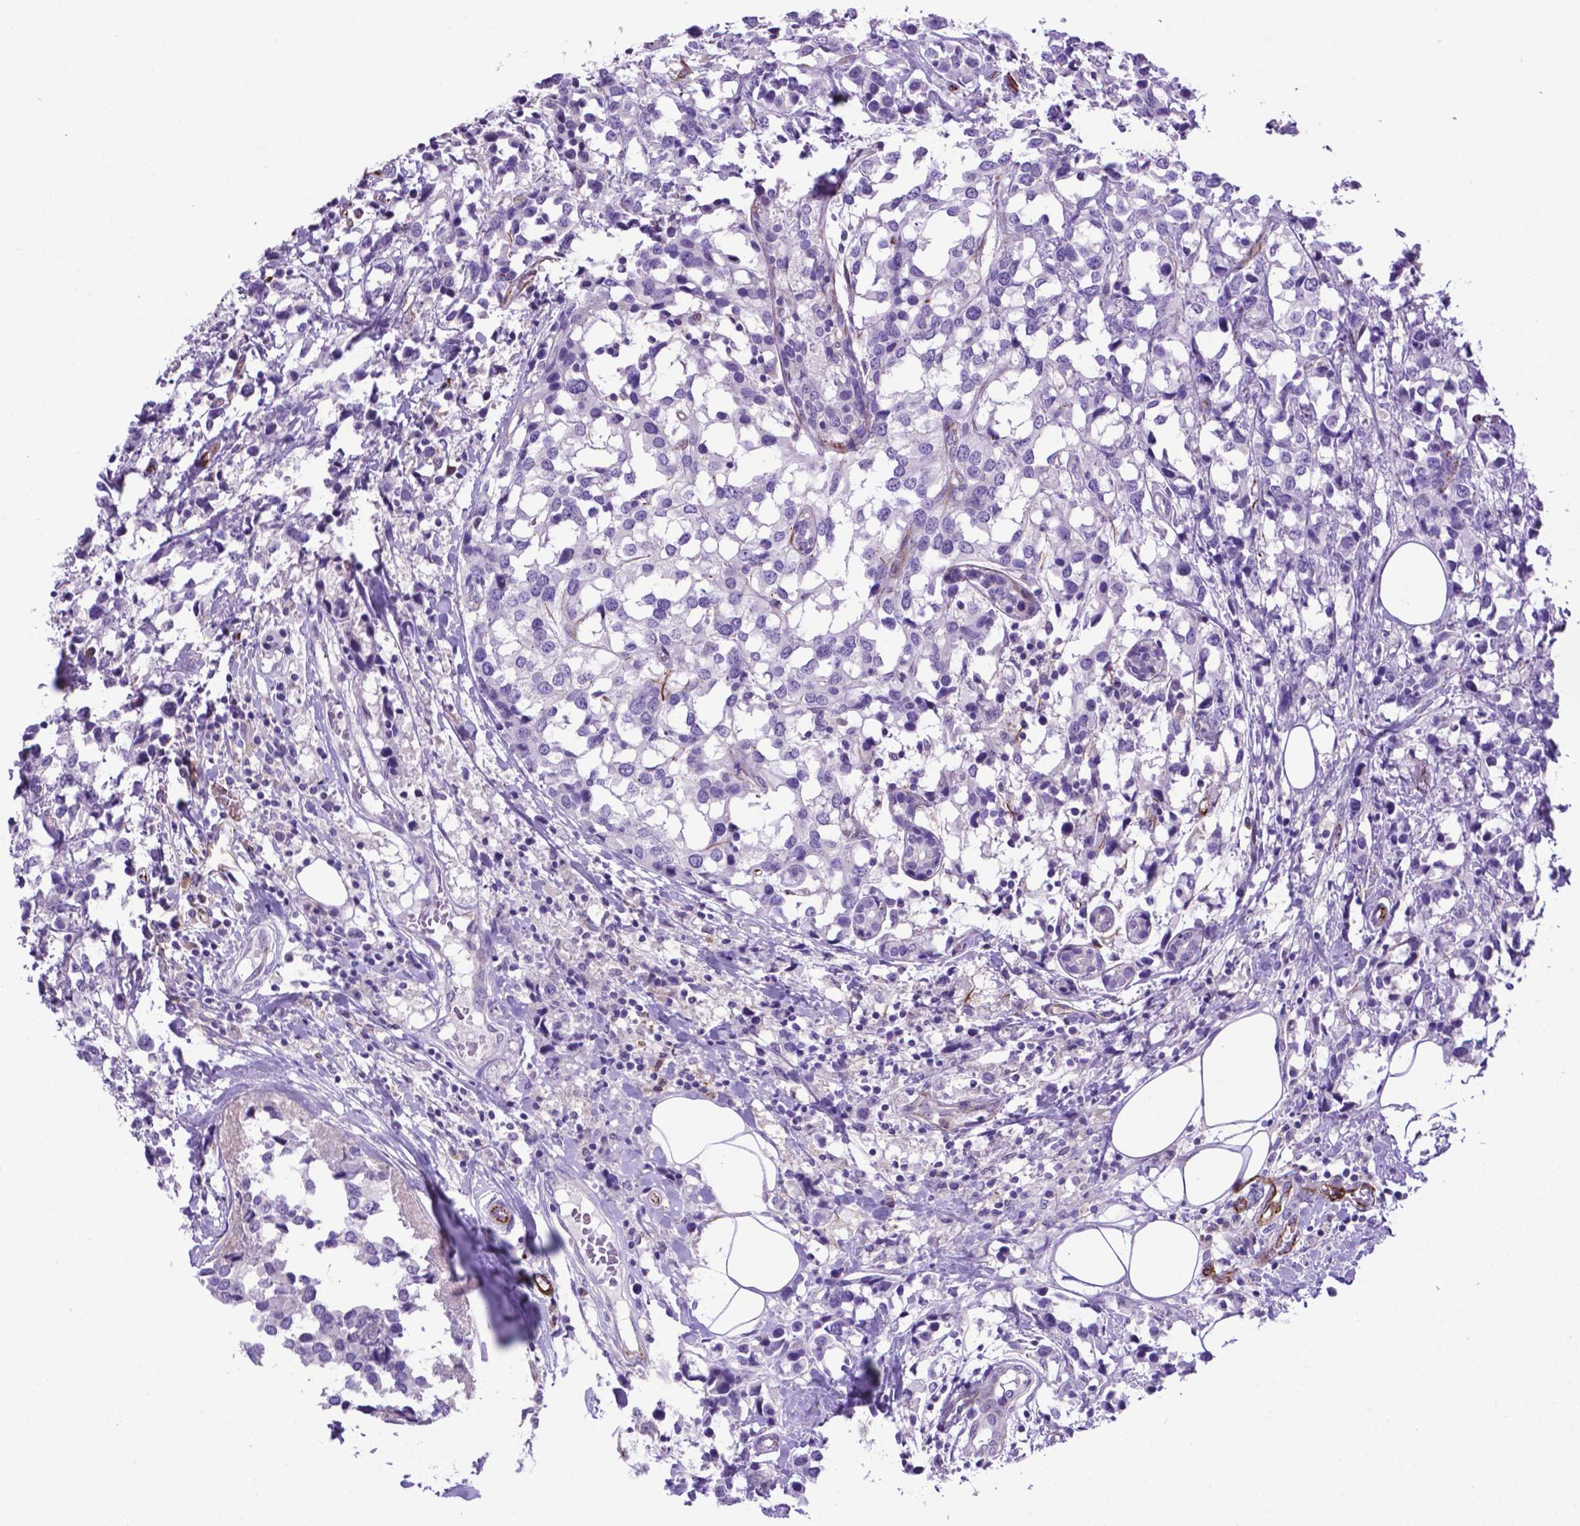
{"staining": {"intensity": "negative", "quantity": "none", "location": "none"}, "tissue": "breast cancer", "cell_type": "Tumor cells", "image_type": "cancer", "snomed": [{"axis": "morphology", "description": "Lobular carcinoma"}, {"axis": "topography", "description": "Breast"}], "caption": "Immunohistochemical staining of human breast lobular carcinoma exhibits no significant expression in tumor cells.", "gene": "LZTR1", "patient": {"sex": "female", "age": 59}}